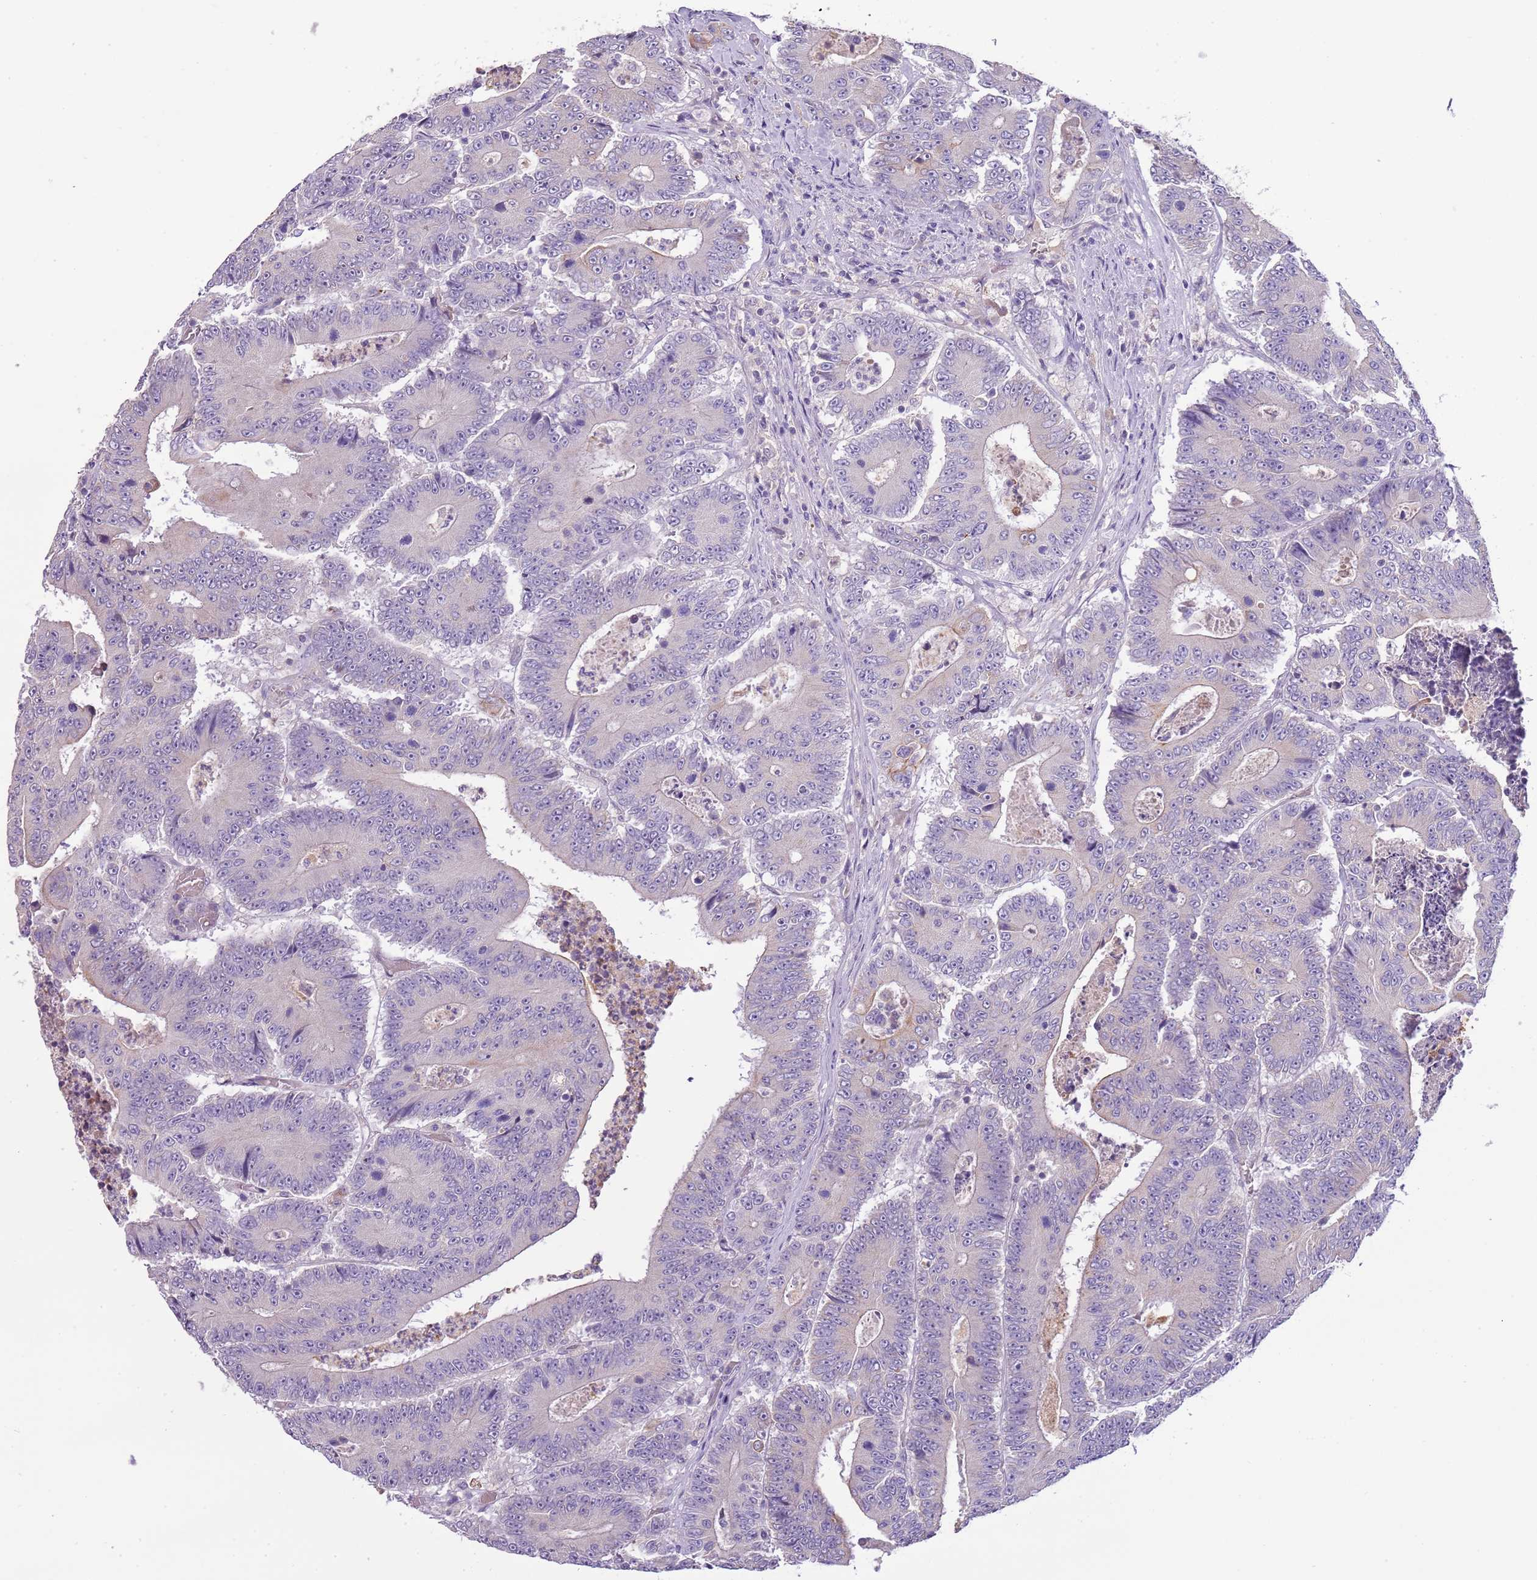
{"staining": {"intensity": "negative", "quantity": "none", "location": "none"}, "tissue": "colorectal cancer", "cell_type": "Tumor cells", "image_type": "cancer", "snomed": [{"axis": "morphology", "description": "Adenocarcinoma, NOS"}, {"axis": "topography", "description": "Colon"}], "caption": "Colorectal cancer (adenocarcinoma) stained for a protein using immunohistochemistry (IHC) reveals no positivity tumor cells.", "gene": "HES3", "patient": {"sex": "male", "age": 83}}